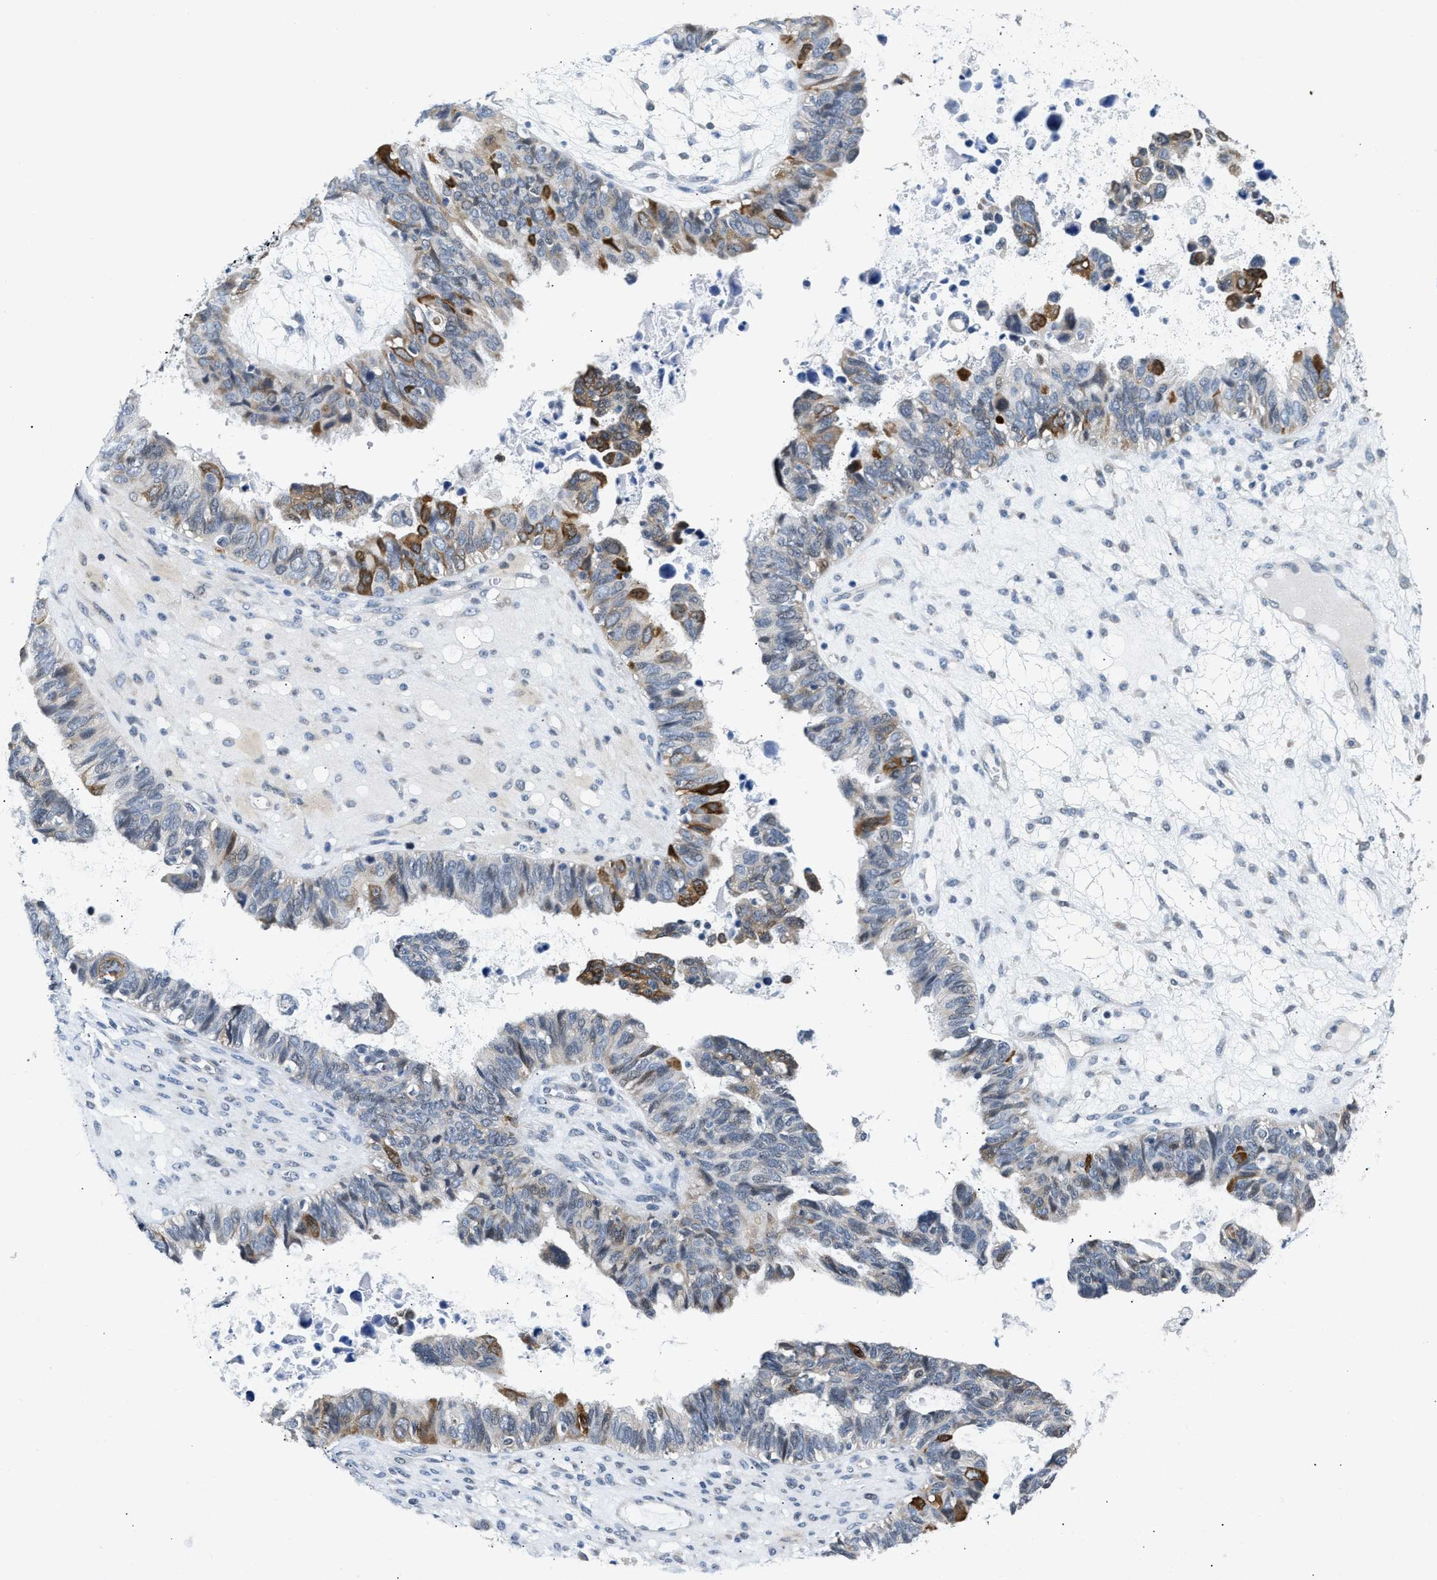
{"staining": {"intensity": "strong", "quantity": "<25%", "location": "cytoplasmic/membranous"}, "tissue": "ovarian cancer", "cell_type": "Tumor cells", "image_type": "cancer", "snomed": [{"axis": "morphology", "description": "Cystadenocarcinoma, serous, NOS"}, {"axis": "topography", "description": "Ovary"}], "caption": "A histopathology image of ovarian serous cystadenocarcinoma stained for a protein displays strong cytoplasmic/membranous brown staining in tumor cells.", "gene": "CLGN", "patient": {"sex": "female", "age": 79}}